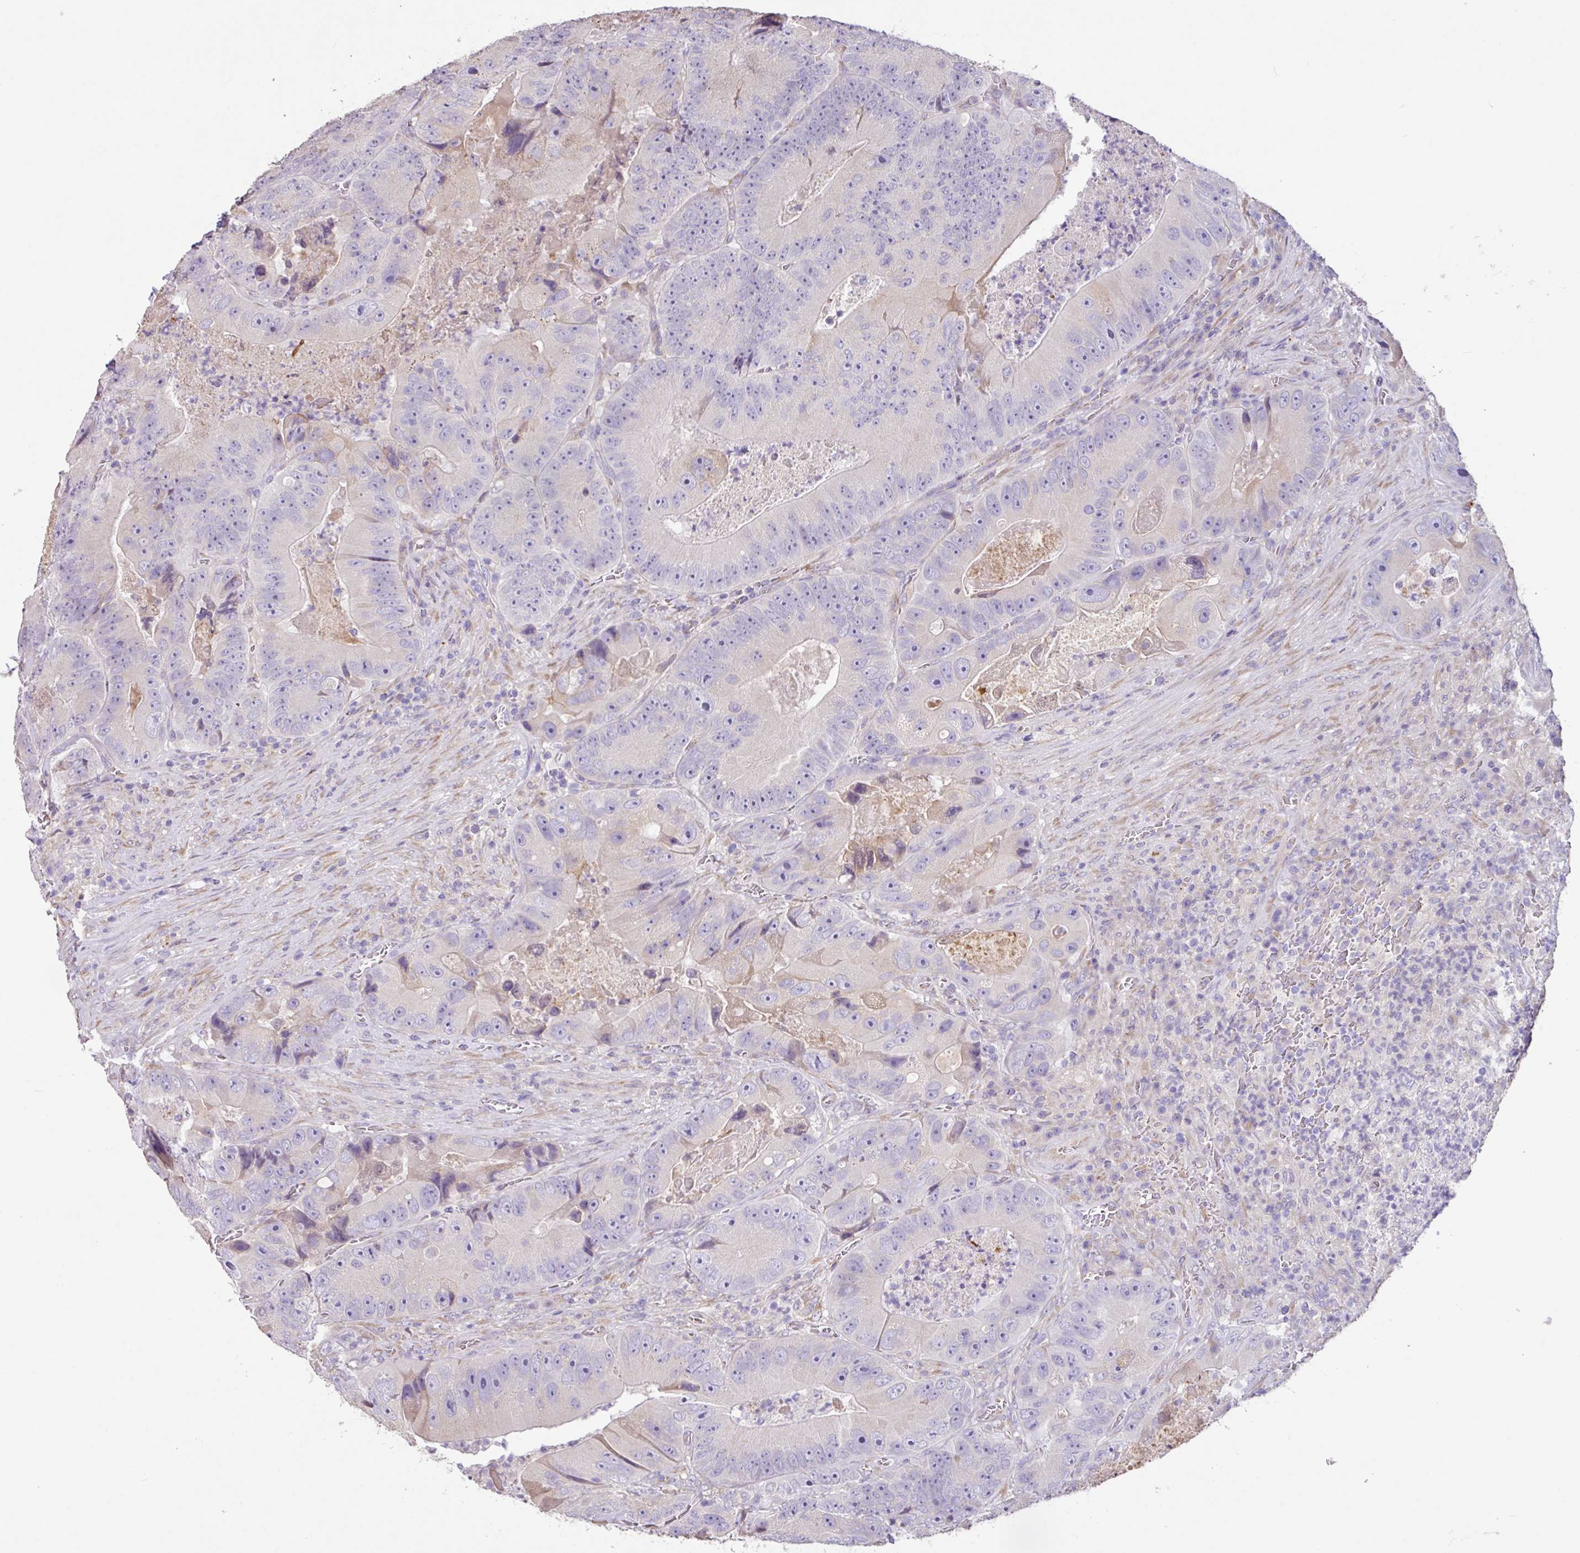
{"staining": {"intensity": "negative", "quantity": "none", "location": "none"}, "tissue": "colorectal cancer", "cell_type": "Tumor cells", "image_type": "cancer", "snomed": [{"axis": "morphology", "description": "Adenocarcinoma, NOS"}, {"axis": "topography", "description": "Colon"}], "caption": "This is an immunohistochemistry (IHC) histopathology image of human colorectal adenocarcinoma. There is no staining in tumor cells.", "gene": "ZG16", "patient": {"sex": "female", "age": 86}}